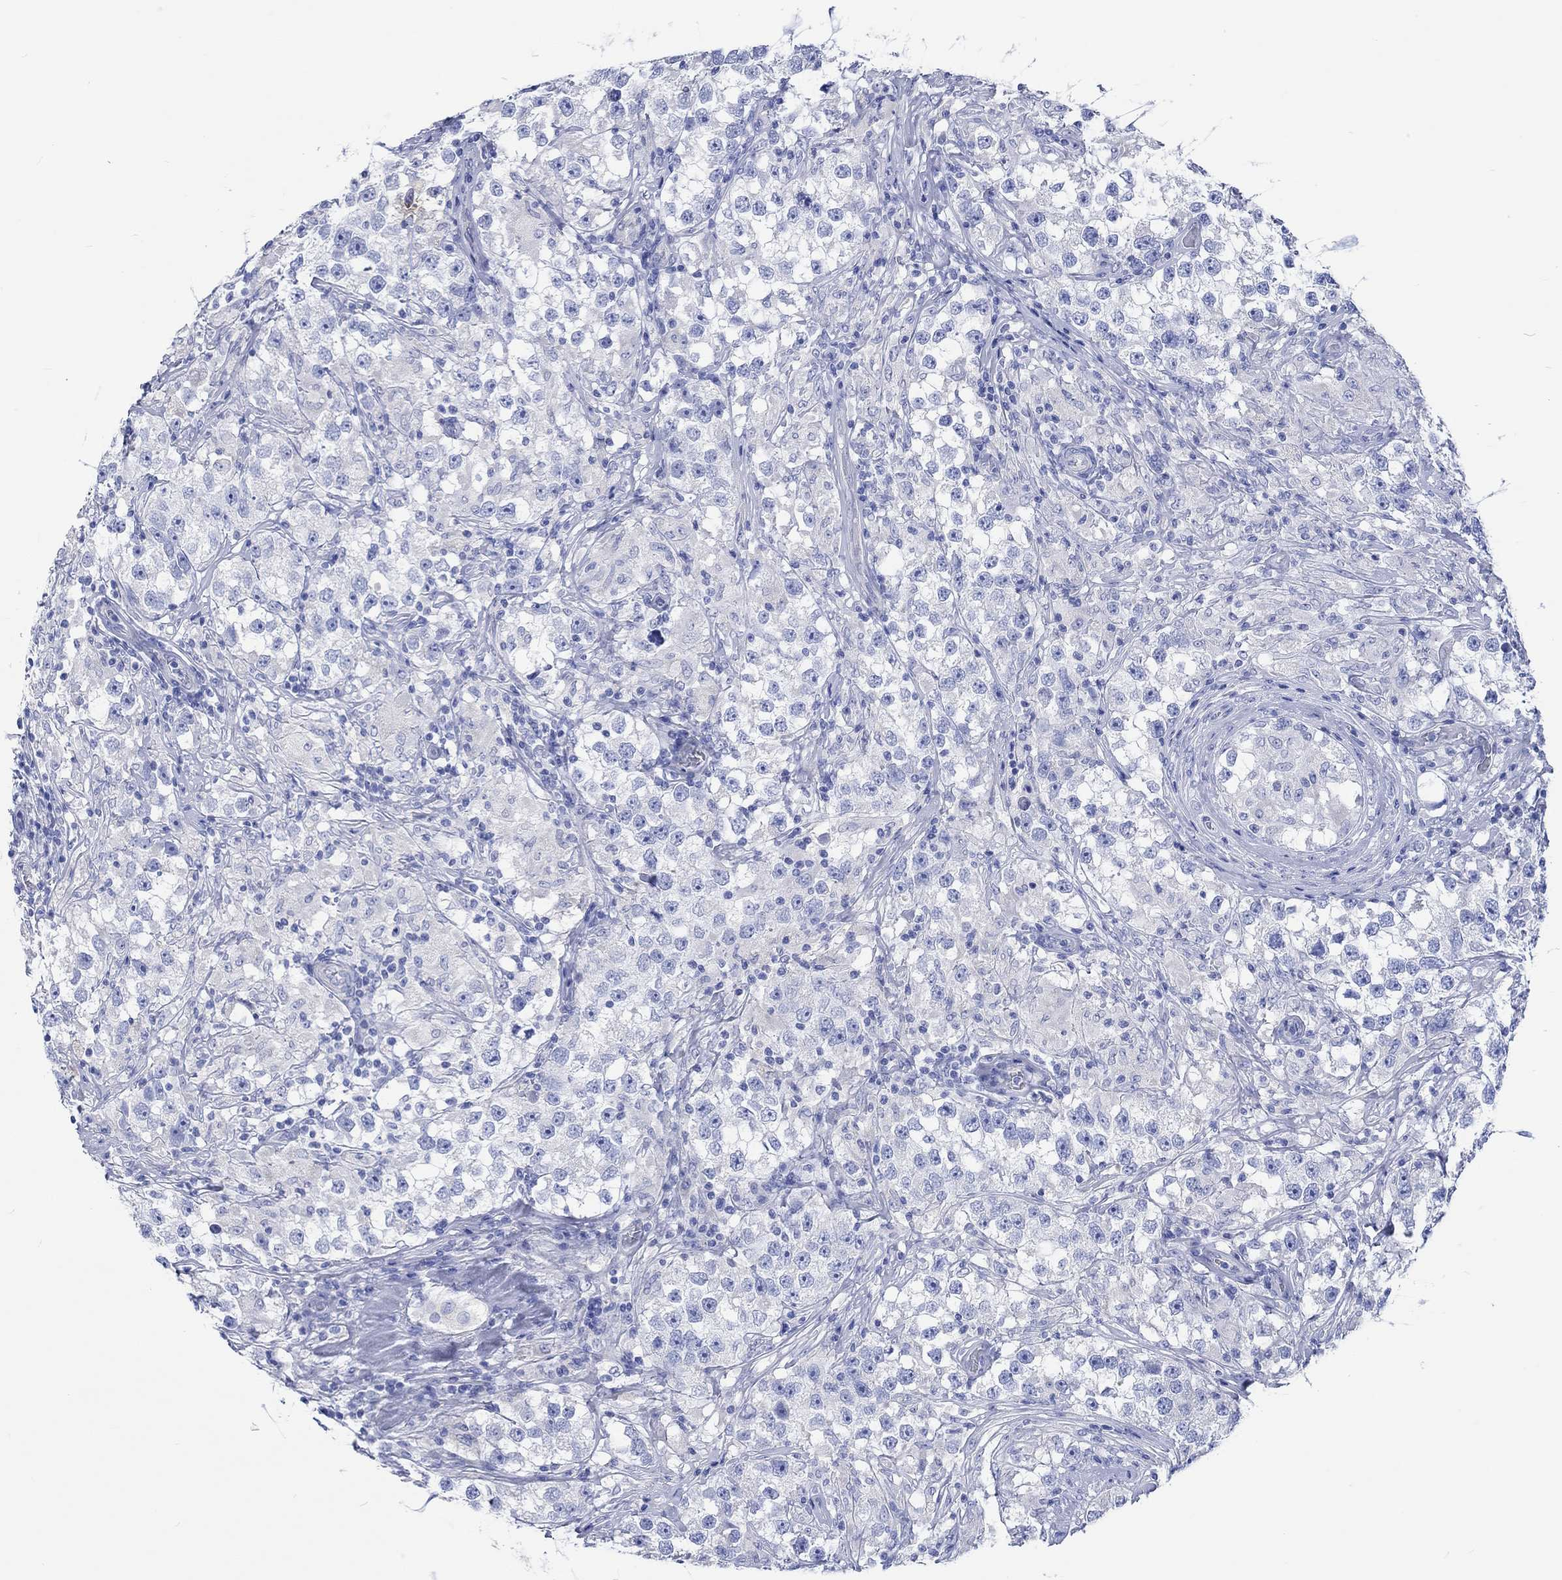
{"staining": {"intensity": "negative", "quantity": "none", "location": "none"}, "tissue": "testis cancer", "cell_type": "Tumor cells", "image_type": "cancer", "snomed": [{"axis": "morphology", "description": "Seminoma, NOS"}, {"axis": "topography", "description": "Testis"}], "caption": "DAB (3,3'-diaminobenzidine) immunohistochemical staining of human testis cancer displays no significant expression in tumor cells.", "gene": "CPLX2", "patient": {"sex": "male", "age": 46}}